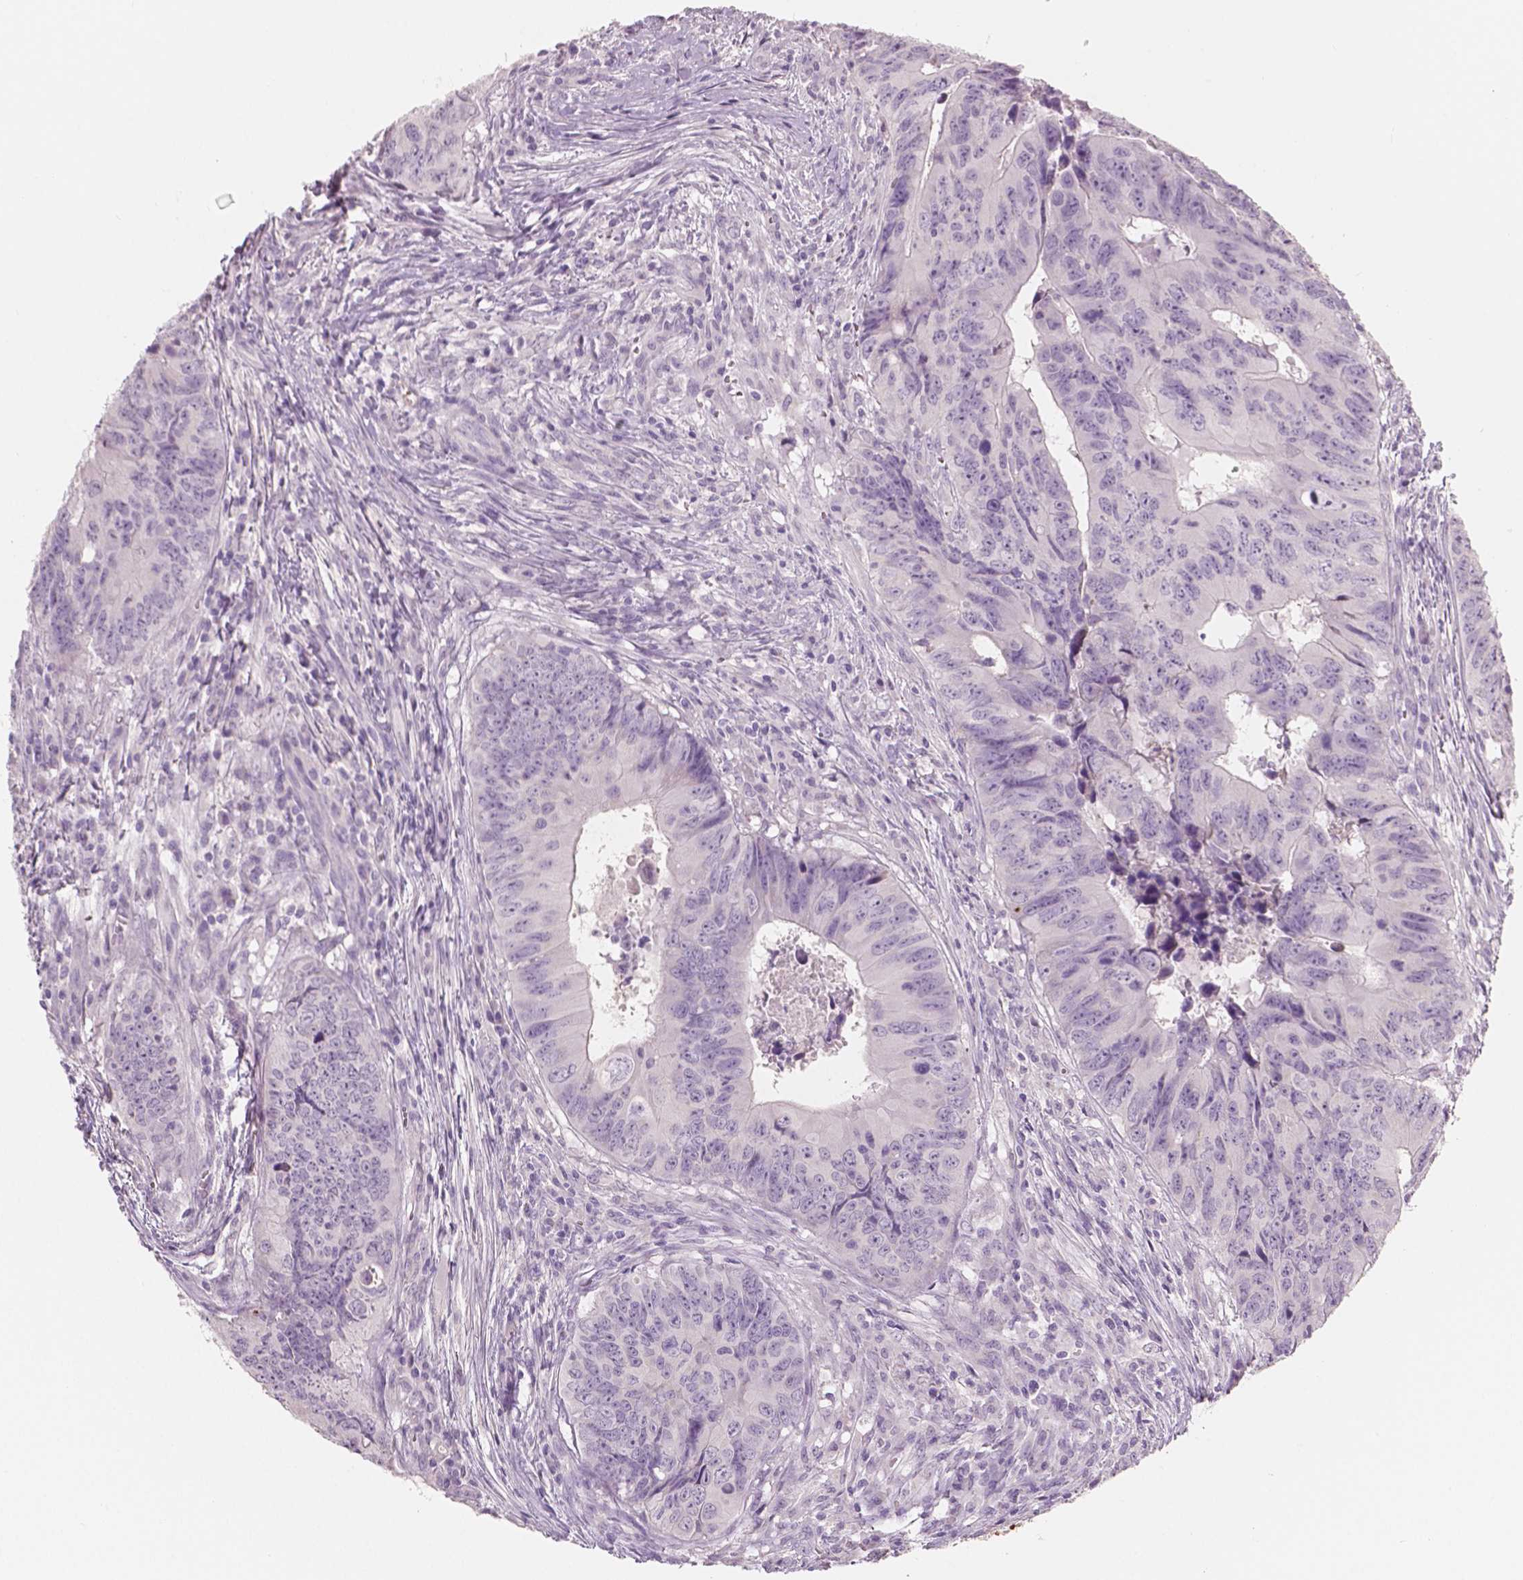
{"staining": {"intensity": "negative", "quantity": "none", "location": "none"}, "tissue": "colorectal cancer", "cell_type": "Tumor cells", "image_type": "cancer", "snomed": [{"axis": "morphology", "description": "Adenocarcinoma, NOS"}, {"axis": "topography", "description": "Colon"}], "caption": "Immunohistochemistry (IHC) histopathology image of human adenocarcinoma (colorectal) stained for a protein (brown), which demonstrates no expression in tumor cells. (Stains: DAB (3,3'-diaminobenzidine) IHC with hematoxylin counter stain, Microscopy: brightfield microscopy at high magnification).", "gene": "APOA4", "patient": {"sex": "female", "age": 82}}